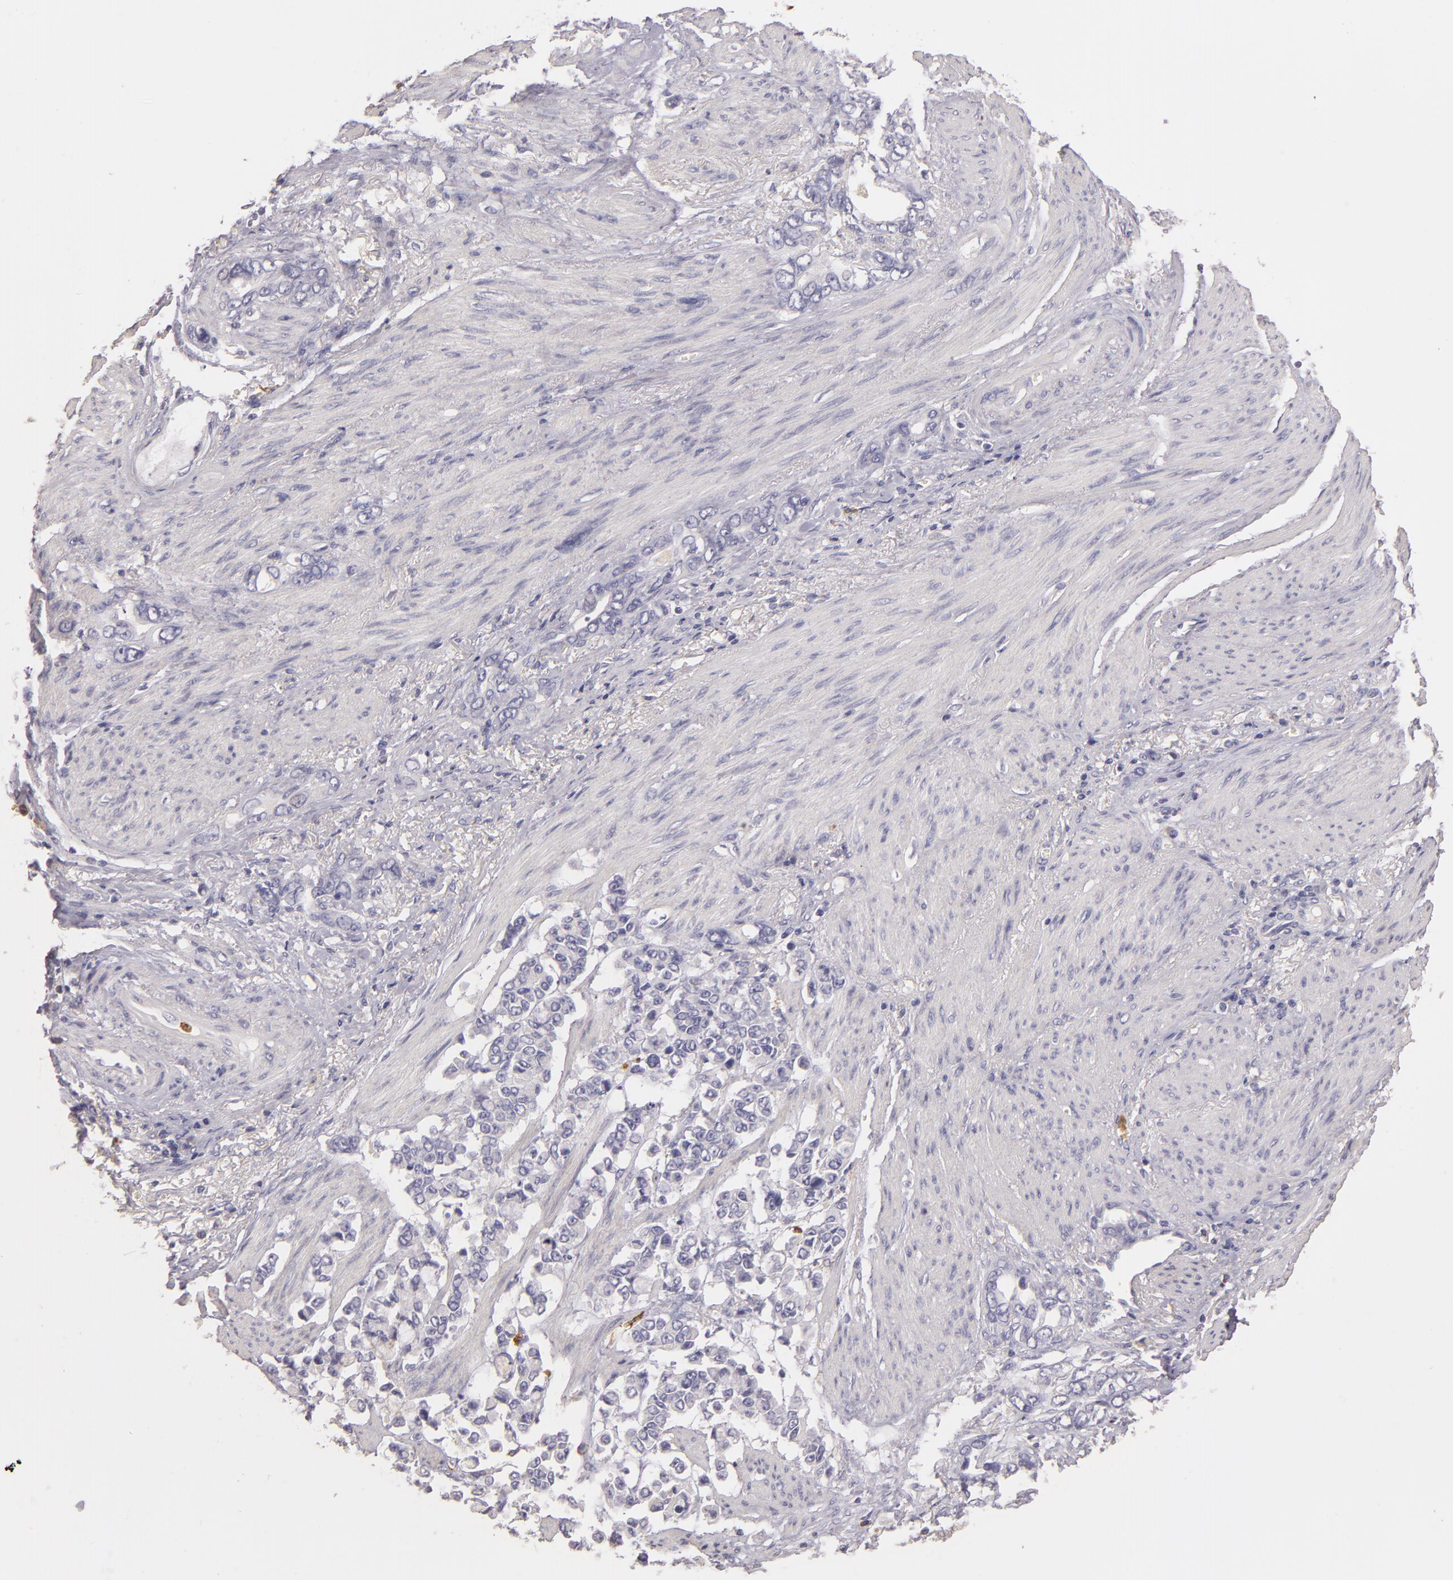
{"staining": {"intensity": "negative", "quantity": "none", "location": "none"}, "tissue": "stomach cancer", "cell_type": "Tumor cells", "image_type": "cancer", "snomed": [{"axis": "morphology", "description": "Adenocarcinoma, NOS"}, {"axis": "topography", "description": "Stomach"}], "caption": "Immunohistochemical staining of adenocarcinoma (stomach) displays no significant staining in tumor cells. (Immunohistochemistry, brightfield microscopy, high magnification).", "gene": "TLR8", "patient": {"sex": "male", "age": 78}}